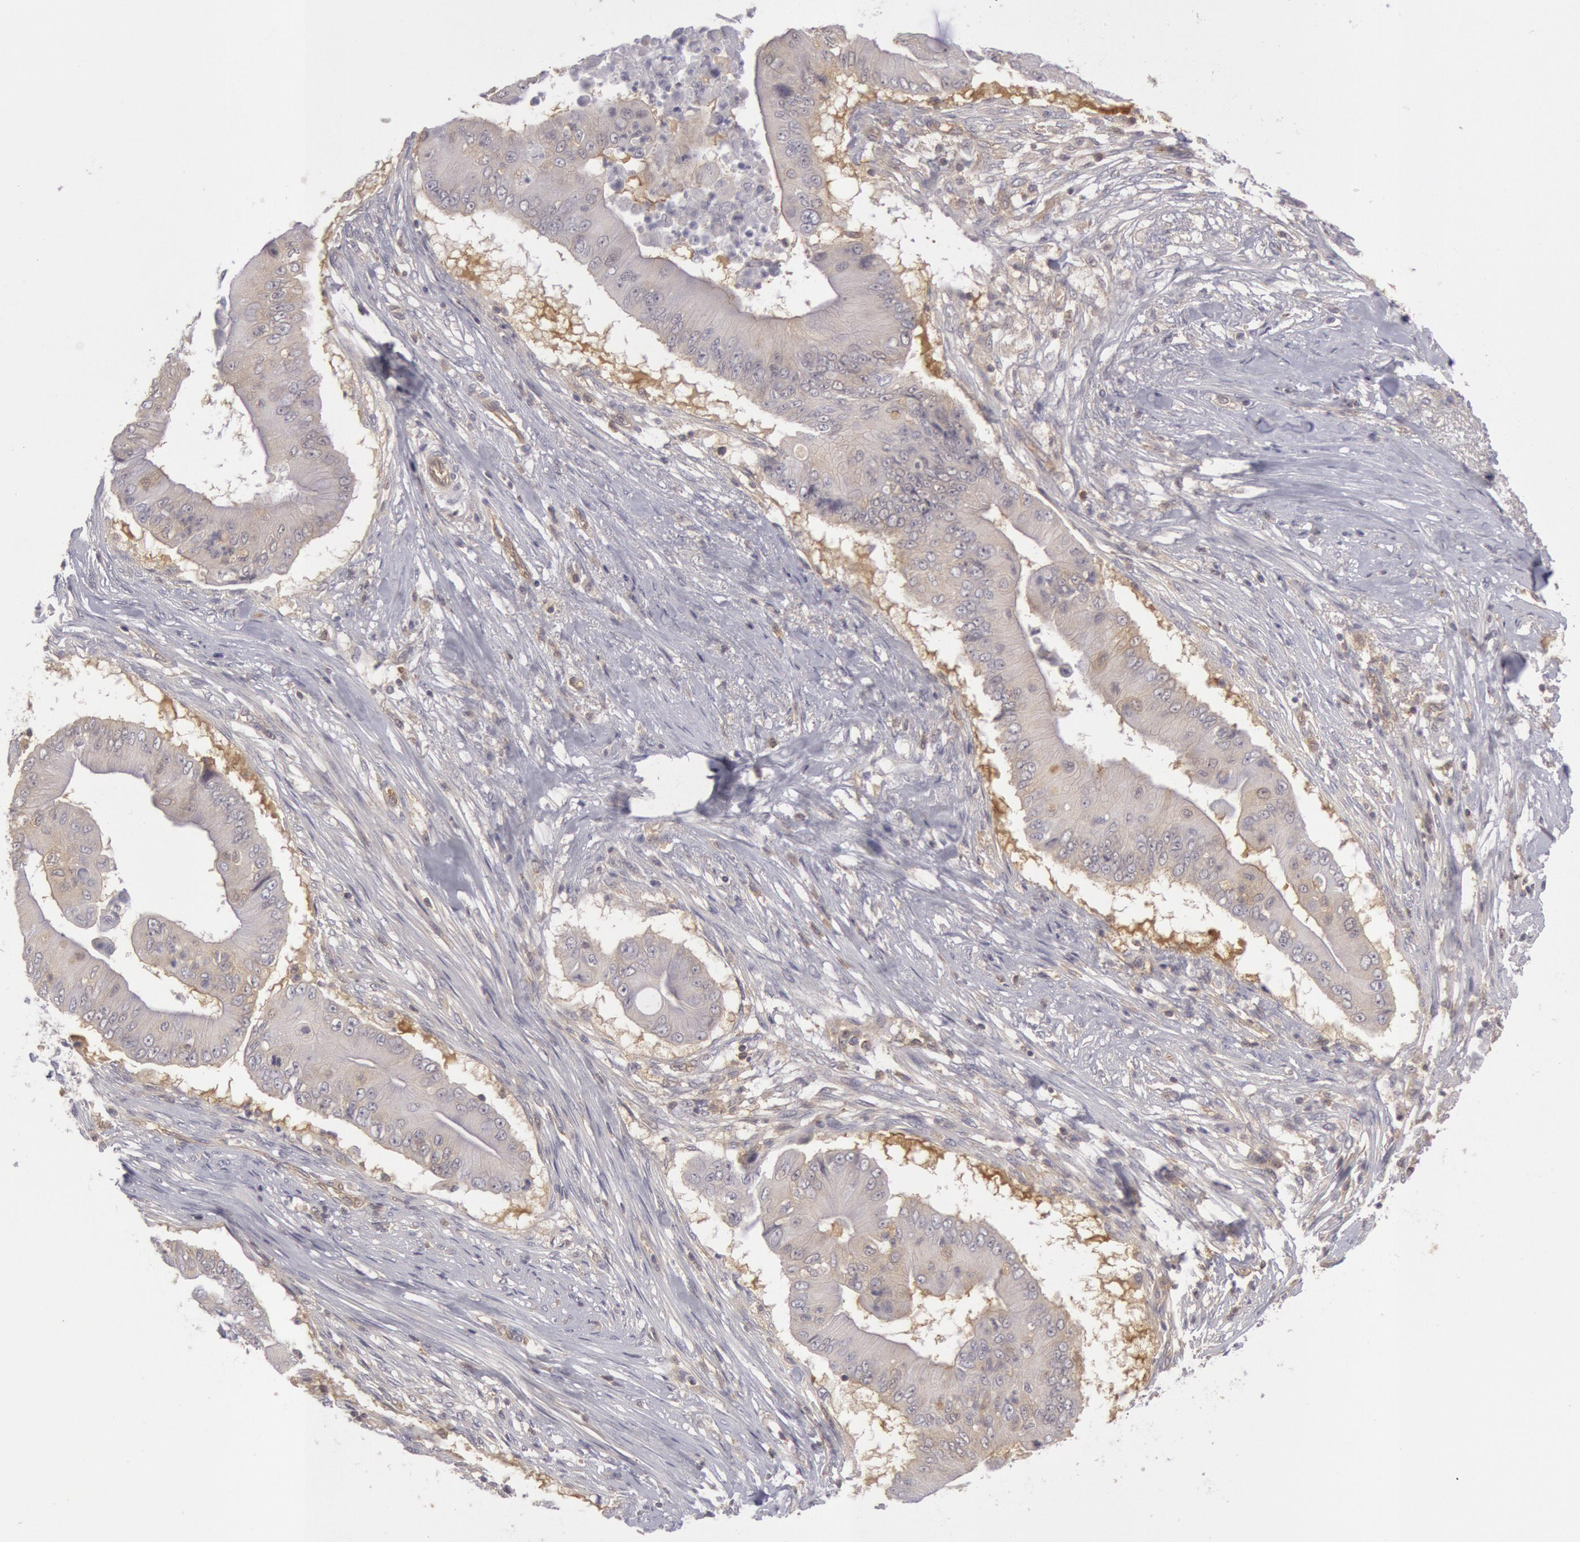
{"staining": {"intensity": "negative", "quantity": "none", "location": "none"}, "tissue": "pancreatic cancer", "cell_type": "Tumor cells", "image_type": "cancer", "snomed": [{"axis": "morphology", "description": "Adenocarcinoma, NOS"}, {"axis": "topography", "description": "Pancreas"}], "caption": "Image shows no protein positivity in tumor cells of pancreatic cancer (adenocarcinoma) tissue.", "gene": "IKBKB", "patient": {"sex": "male", "age": 62}}